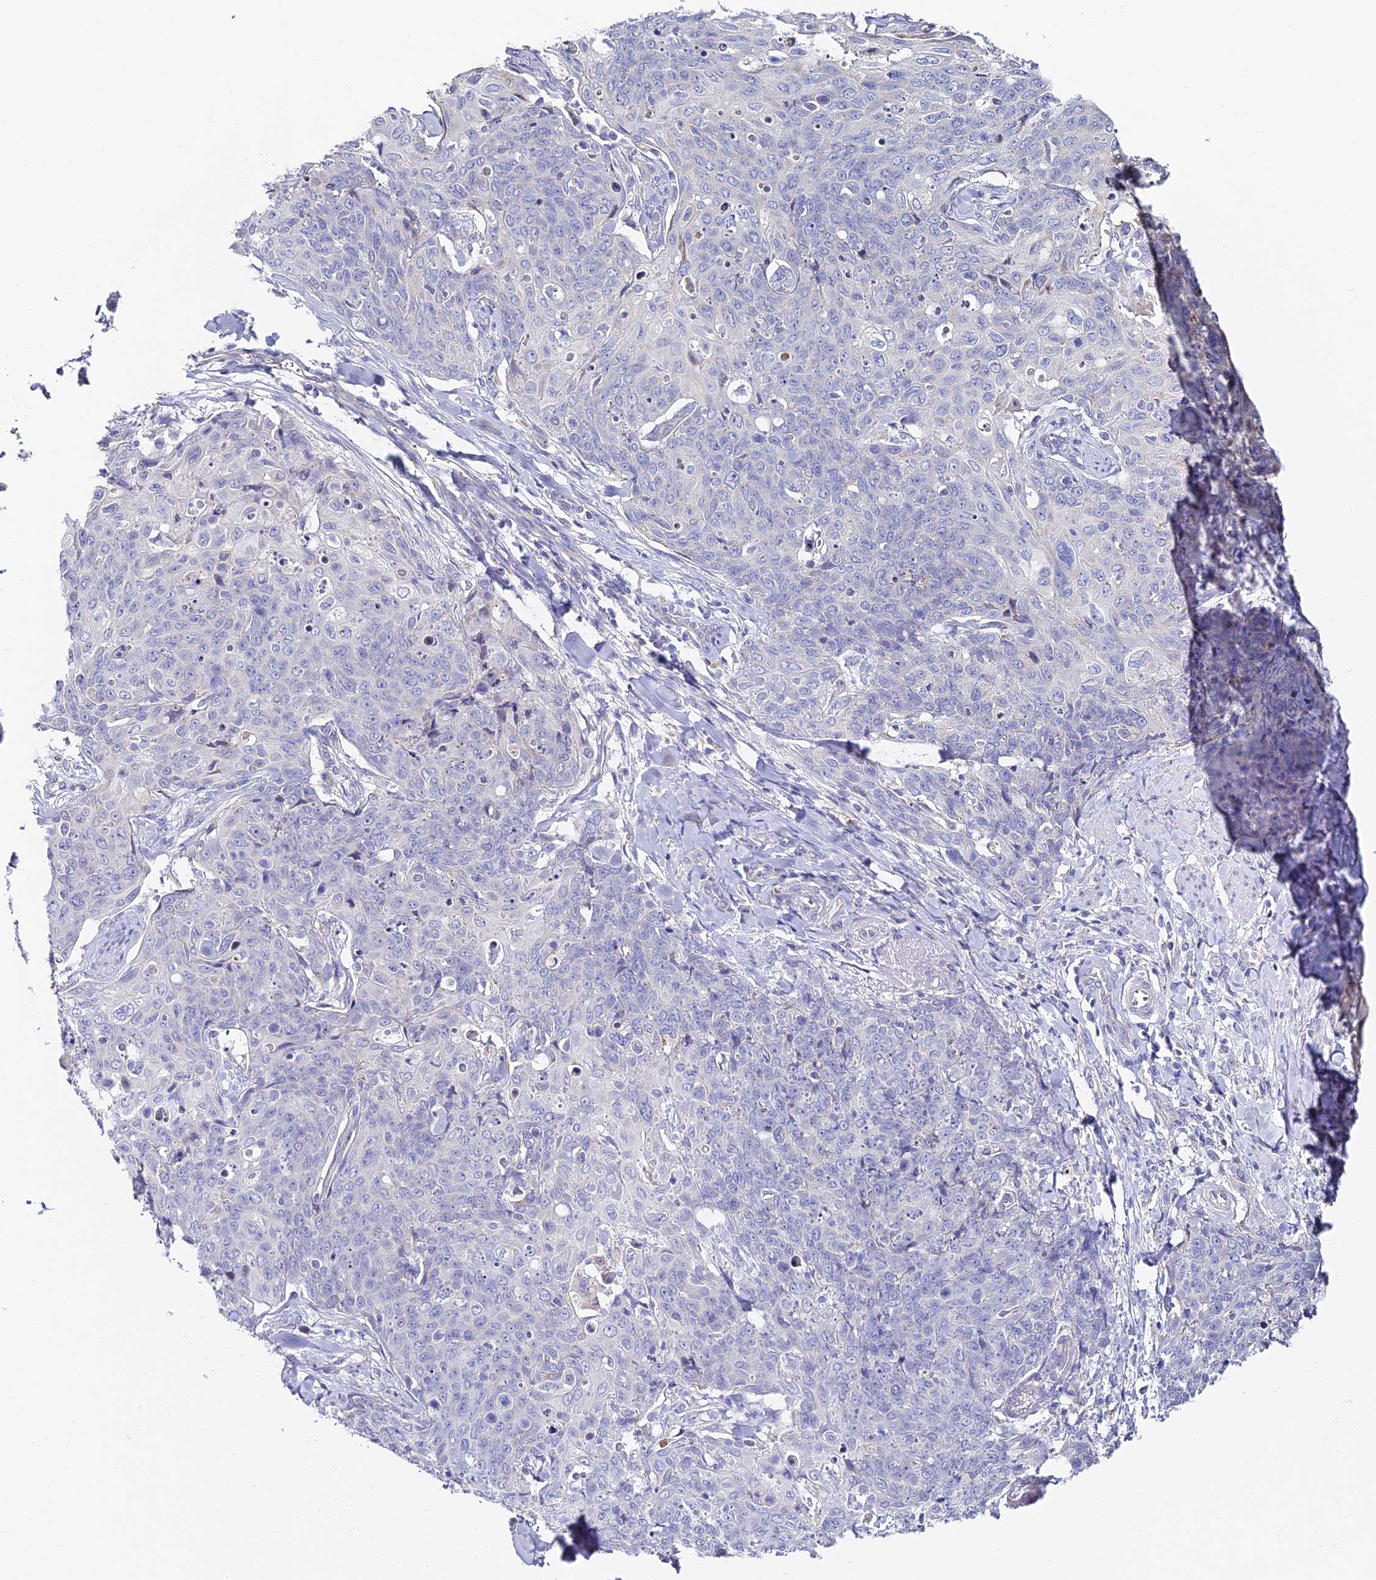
{"staining": {"intensity": "negative", "quantity": "none", "location": "none"}, "tissue": "skin cancer", "cell_type": "Tumor cells", "image_type": "cancer", "snomed": [{"axis": "morphology", "description": "Squamous cell carcinoma, NOS"}, {"axis": "topography", "description": "Skin"}, {"axis": "topography", "description": "Vulva"}], "caption": "Tumor cells are negative for protein expression in human skin squamous cell carcinoma. (IHC, brightfield microscopy, high magnification).", "gene": "SERP1", "patient": {"sex": "female", "age": 85}}